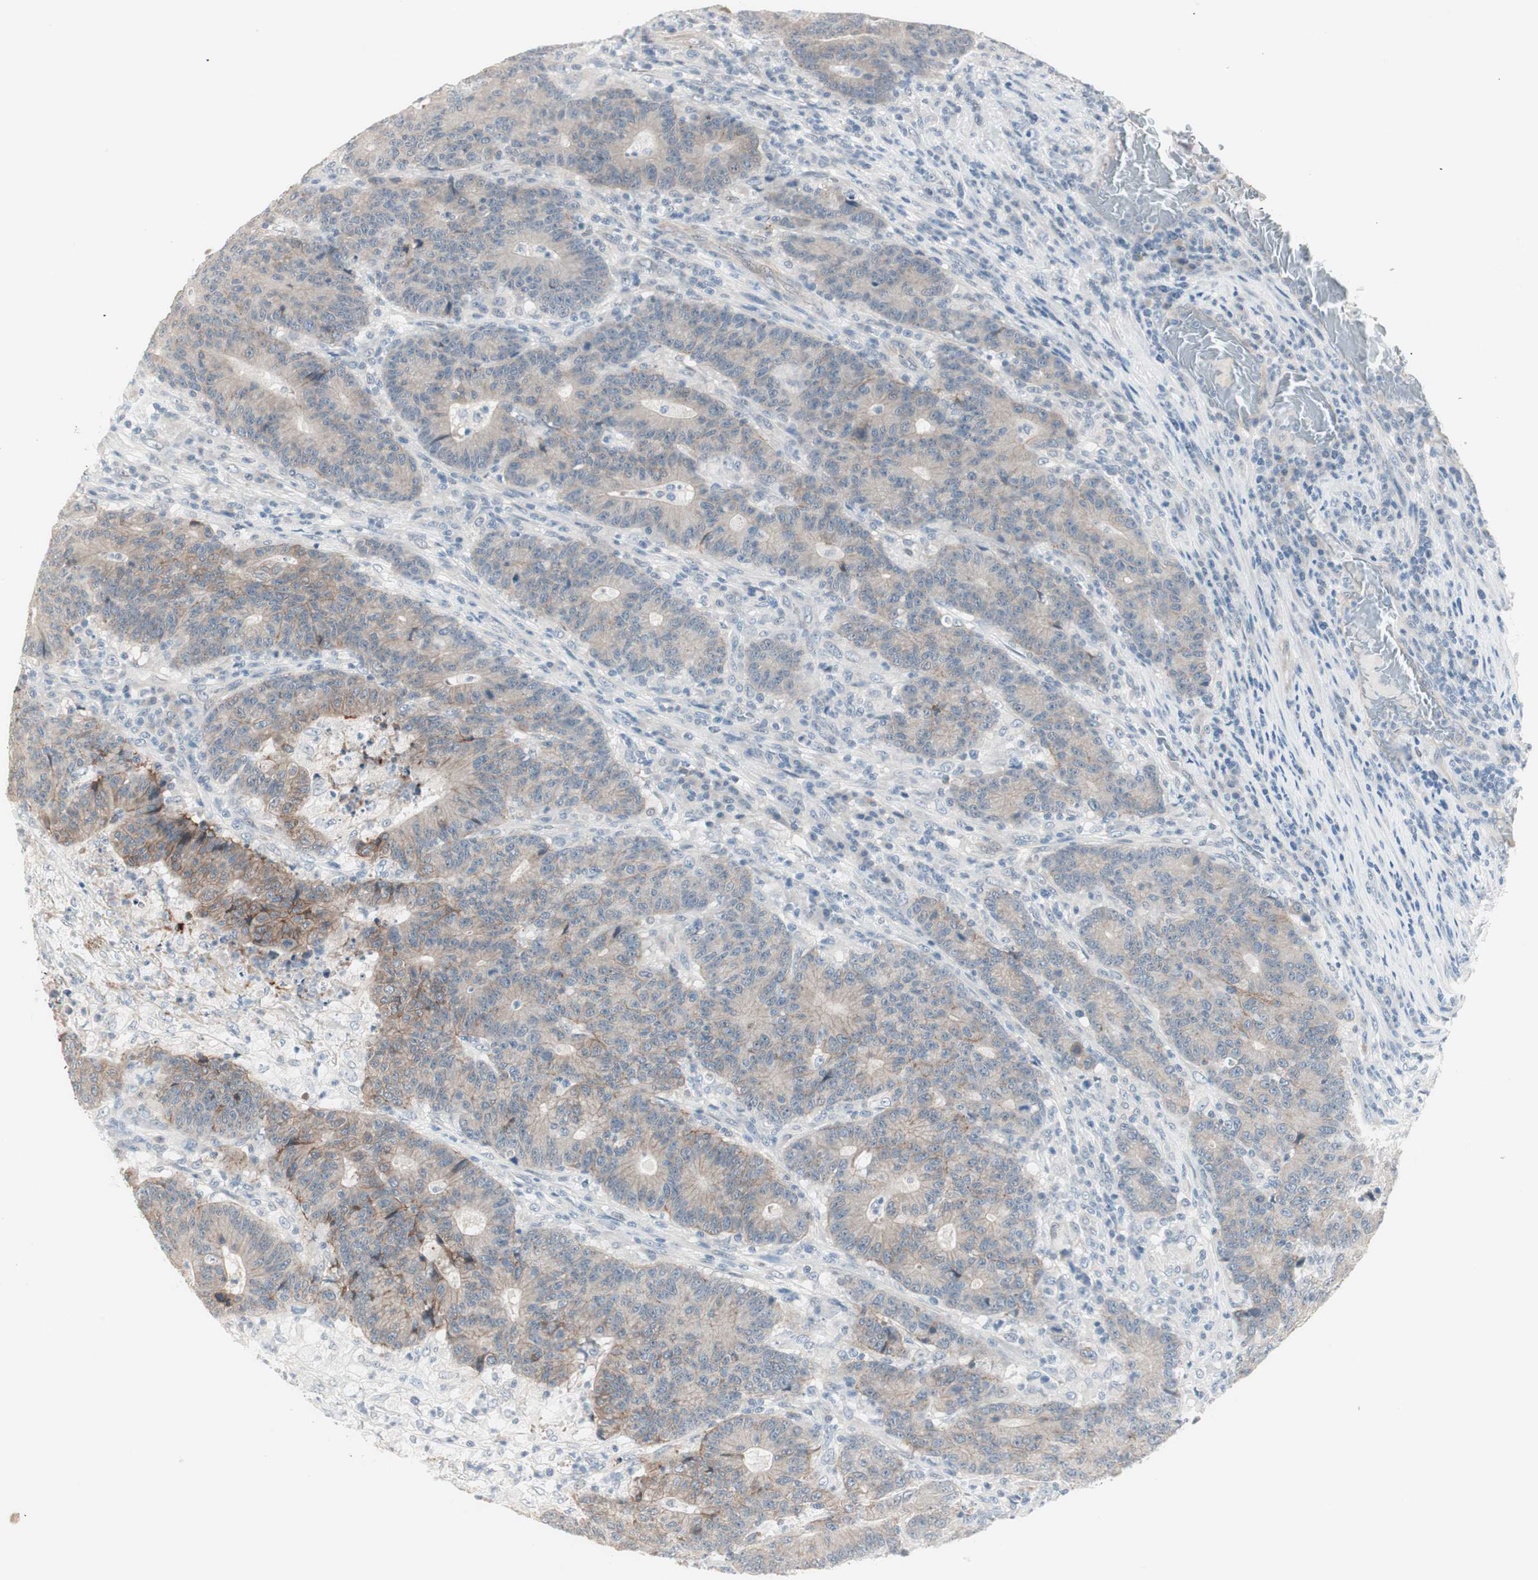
{"staining": {"intensity": "weak", "quantity": ">75%", "location": "cytoplasmic/membranous"}, "tissue": "colorectal cancer", "cell_type": "Tumor cells", "image_type": "cancer", "snomed": [{"axis": "morphology", "description": "Normal tissue, NOS"}, {"axis": "morphology", "description": "Adenocarcinoma, NOS"}, {"axis": "topography", "description": "Colon"}], "caption": "There is low levels of weak cytoplasmic/membranous expression in tumor cells of adenocarcinoma (colorectal), as demonstrated by immunohistochemical staining (brown color).", "gene": "ITGB4", "patient": {"sex": "female", "age": 75}}